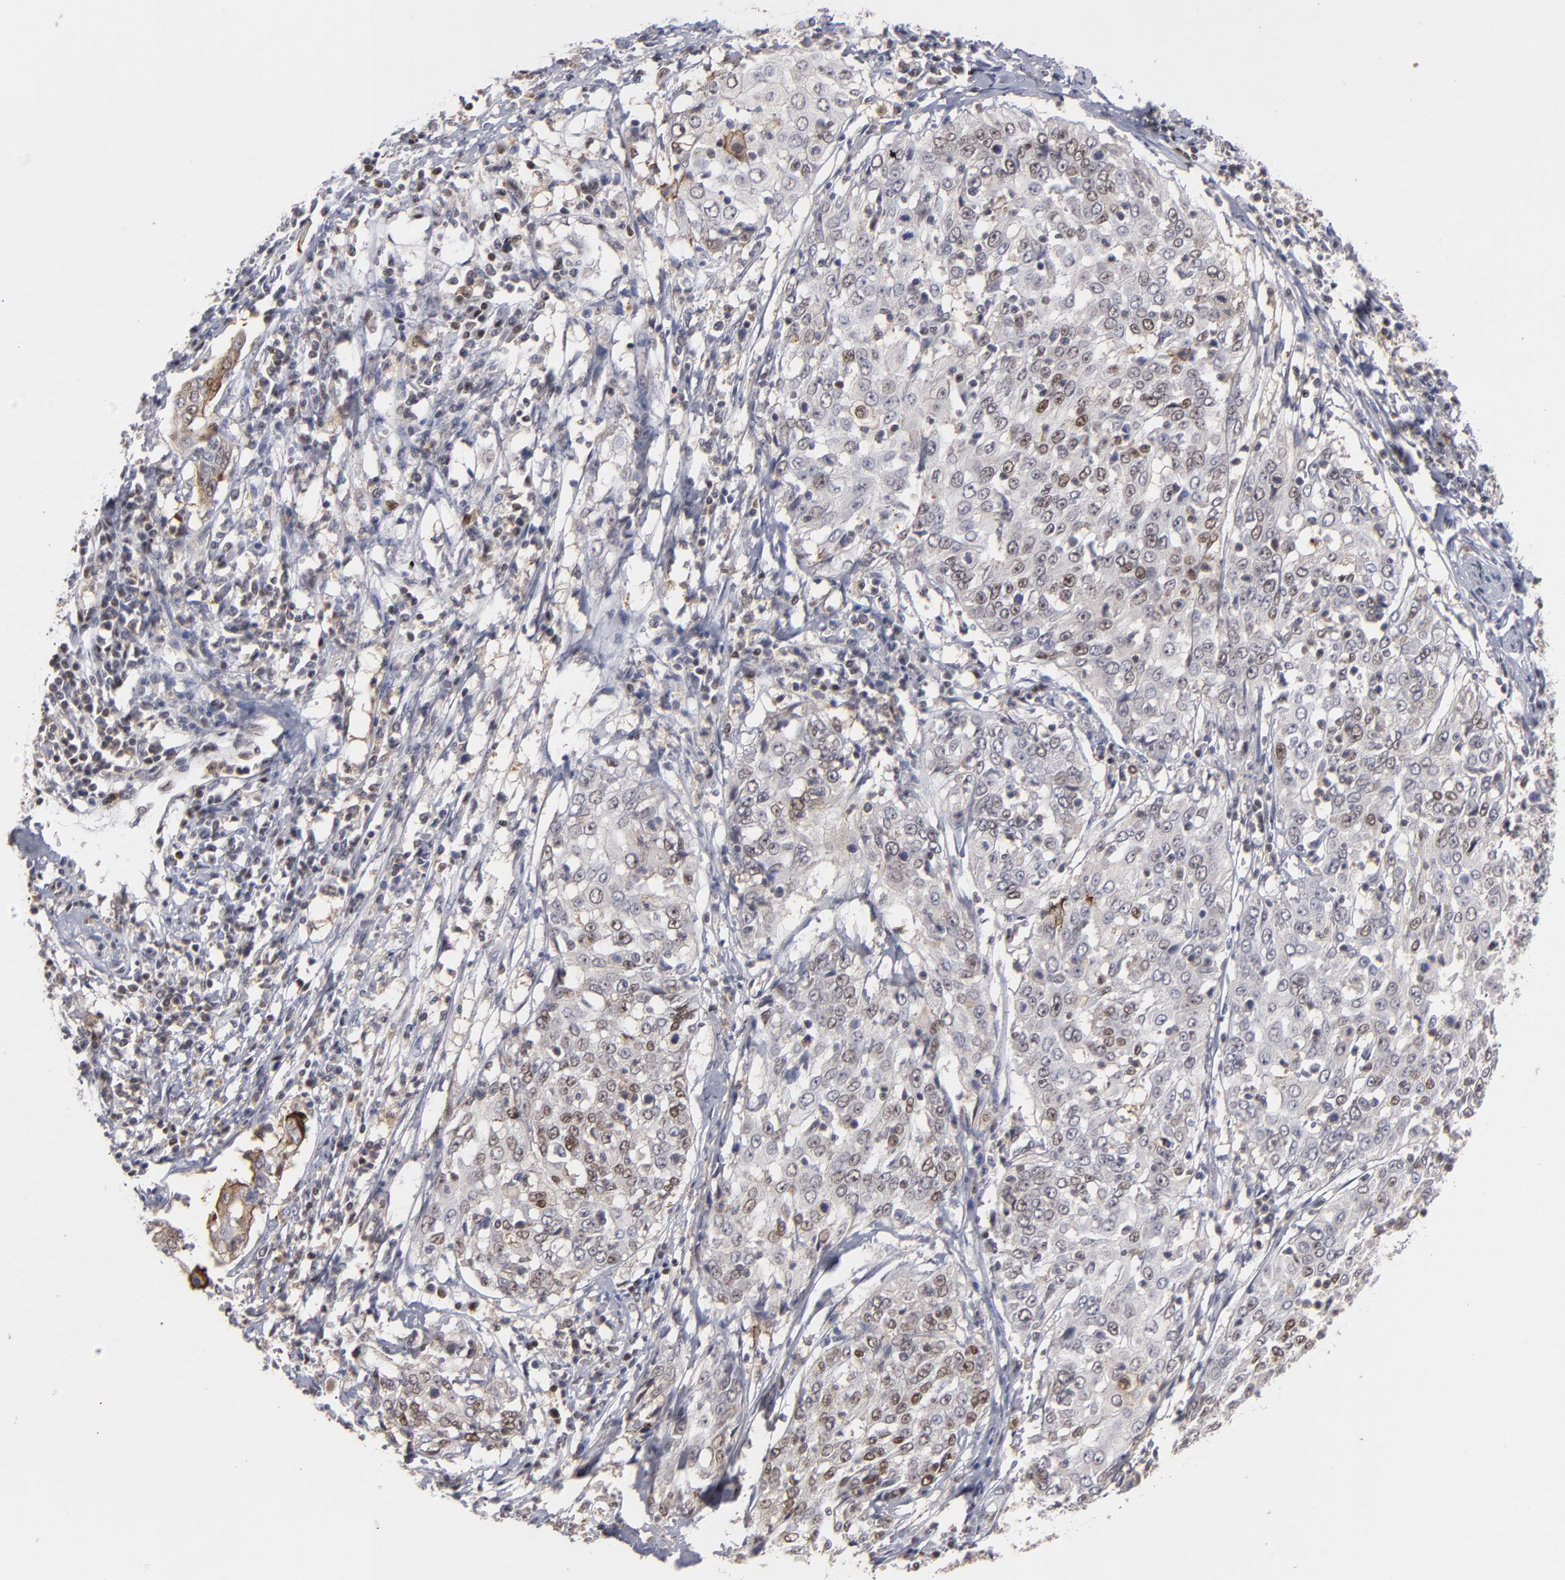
{"staining": {"intensity": "weak", "quantity": "25%-75%", "location": "cytoplasmic/membranous,nuclear"}, "tissue": "cervical cancer", "cell_type": "Tumor cells", "image_type": "cancer", "snomed": [{"axis": "morphology", "description": "Squamous cell carcinoma, NOS"}, {"axis": "topography", "description": "Cervix"}], "caption": "Immunohistochemical staining of cervical cancer exhibits weak cytoplasmic/membranous and nuclear protein staining in approximately 25%-75% of tumor cells.", "gene": "GSR", "patient": {"sex": "female", "age": 39}}